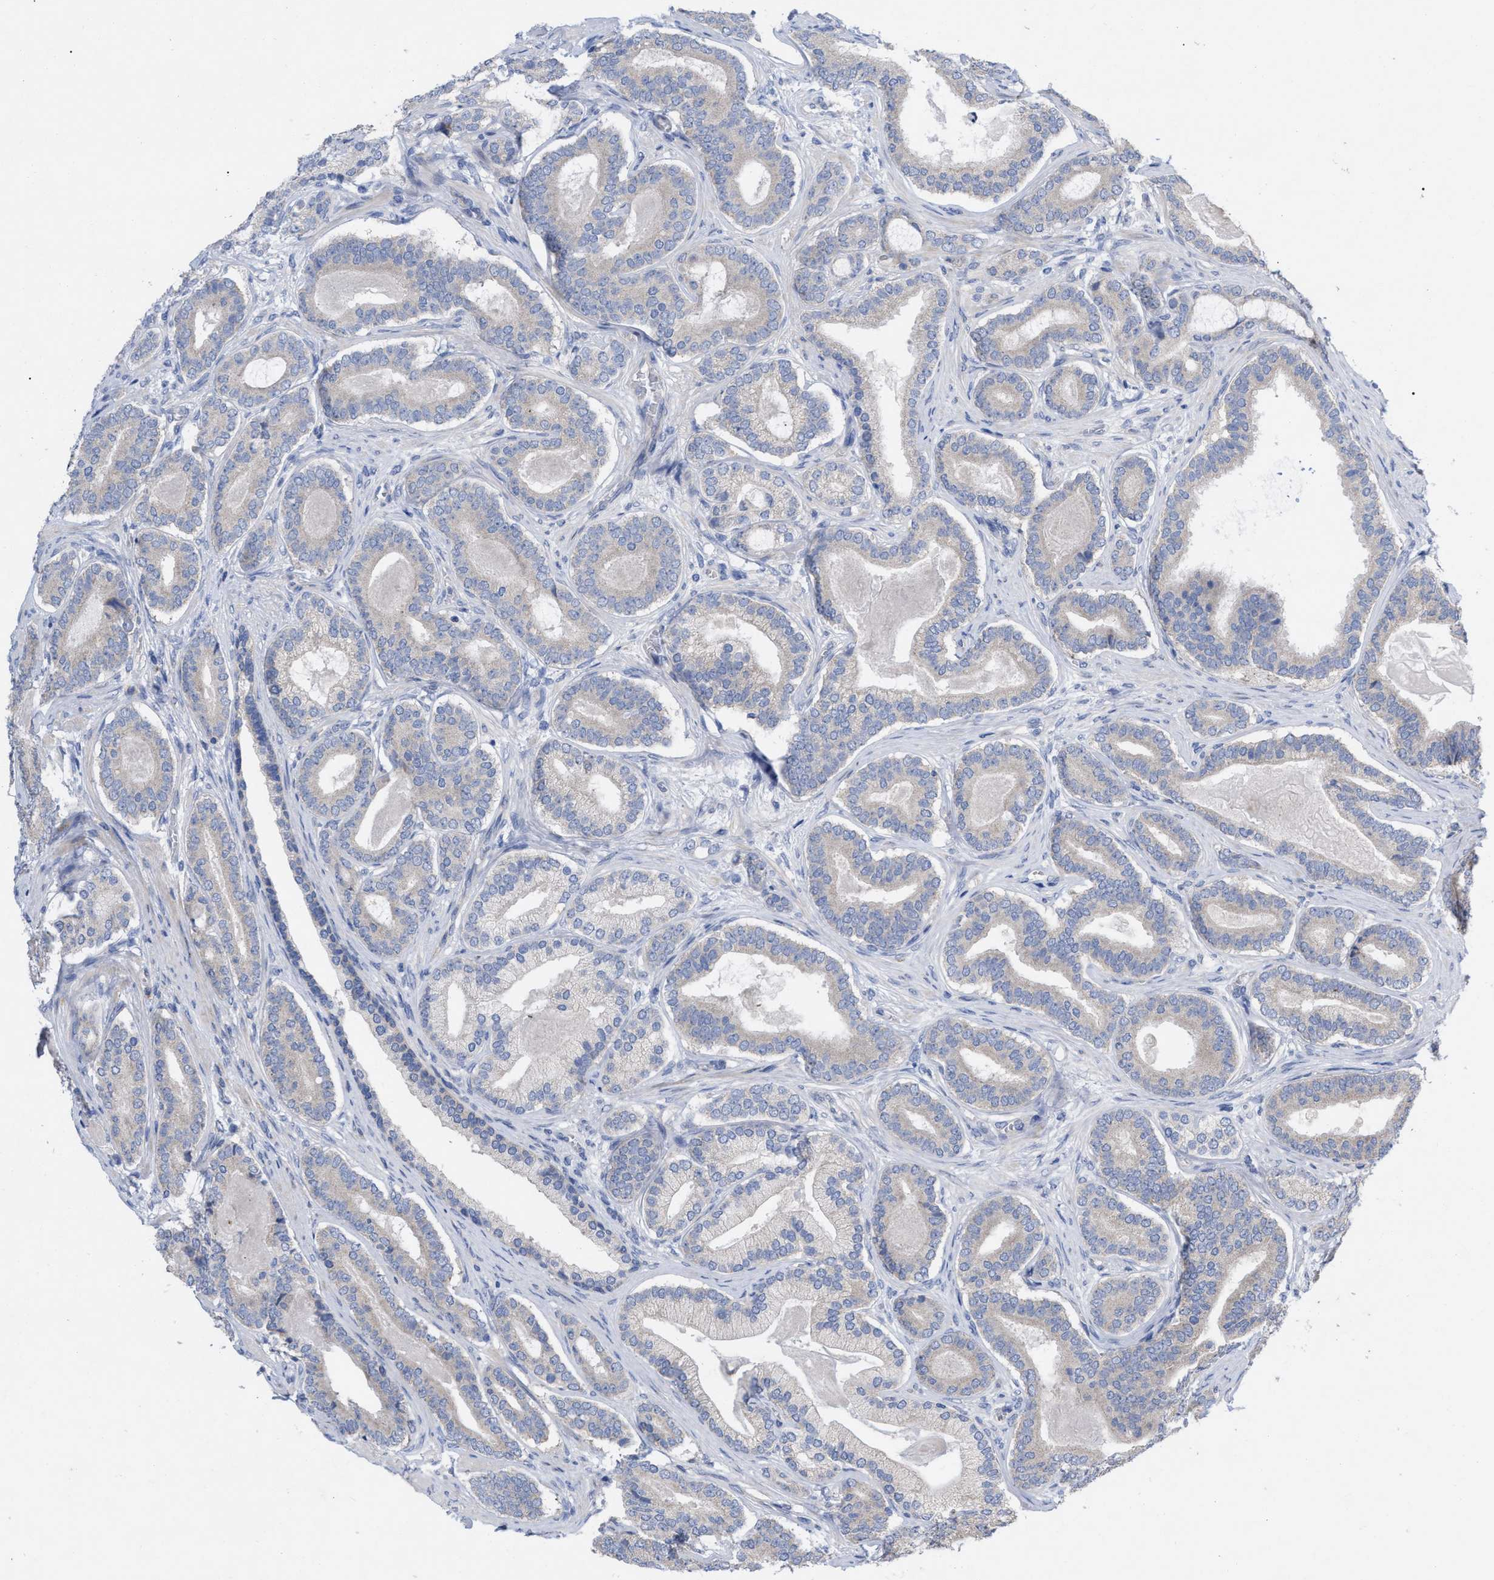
{"staining": {"intensity": "negative", "quantity": "none", "location": "none"}, "tissue": "prostate cancer", "cell_type": "Tumor cells", "image_type": "cancer", "snomed": [{"axis": "morphology", "description": "Adenocarcinoma, High grade"}, {"axis": "topography", "description": "Prostate"}], "caption": "This is an immunohistochemistry photomicrograph of prostate cancer. There is no positivity in tumor cells.", "gene": "VIP", "patient": {"sex": "male", "age": 60}}